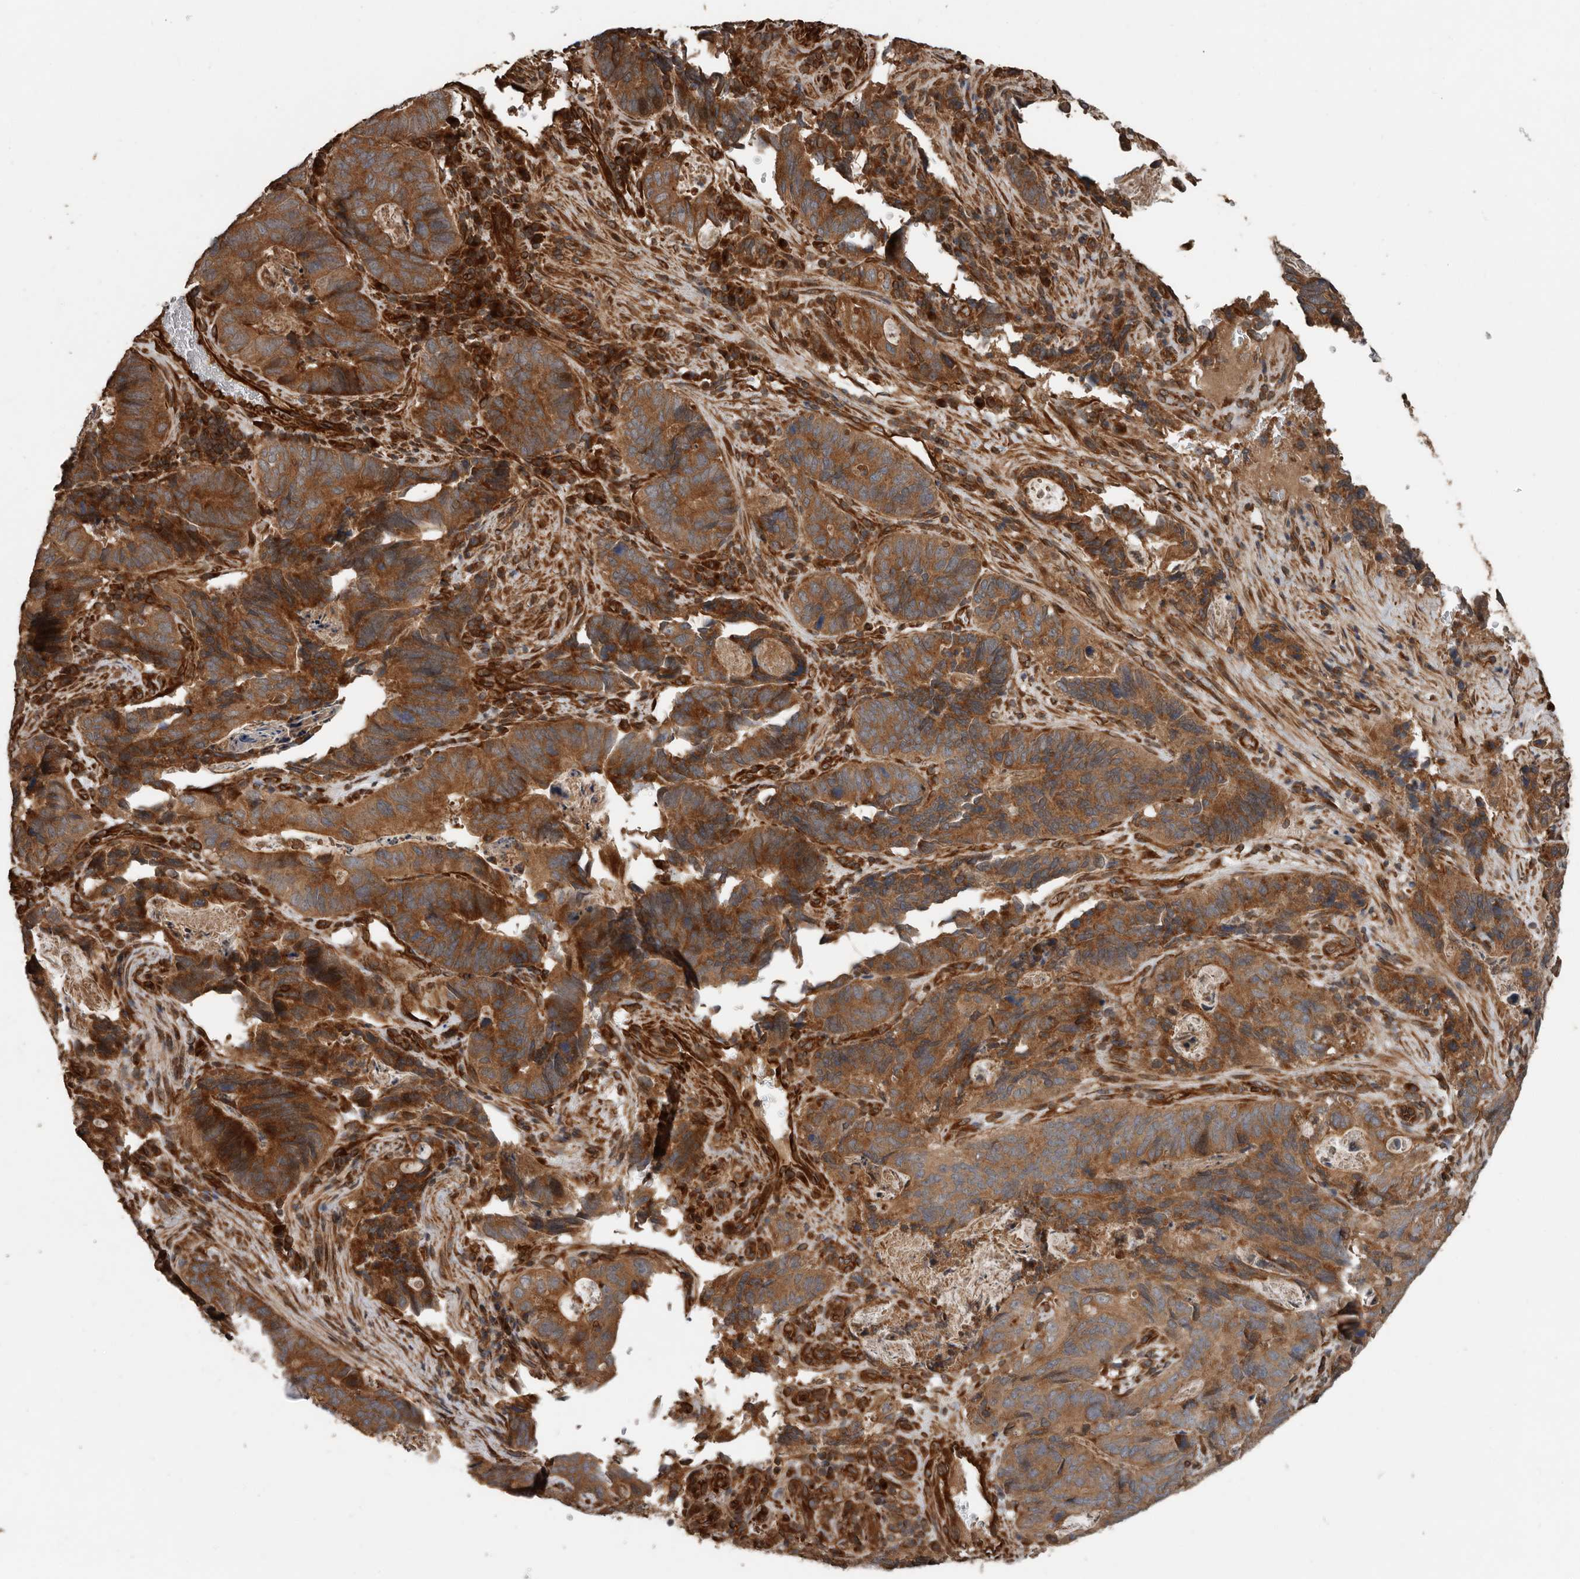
{"staining": {"intensity": "strong", "quantity": ">75%", "location": "cytoplasmic/membranous"}, "tissue": "stomach cancer", "cell_type": "Tumor cells", "image_type": "cancer", "snomed": [{"axis": "morphology", "description": "Normal tissue, NOS"}, {"axis": "morphology", "description": "Adenocarcinoma, NOS"}, {"axis": "topography", "description": "Stomach"}], "caption": "The histopathology image demonstrates staining of stomach cancer (adenocarcinoma), revealing strong cytoplasmic/membranous protein positivity (brown color) within tumor cells.", "gene": "YOD1", "patient": {"sex": "female", "age": 89}}